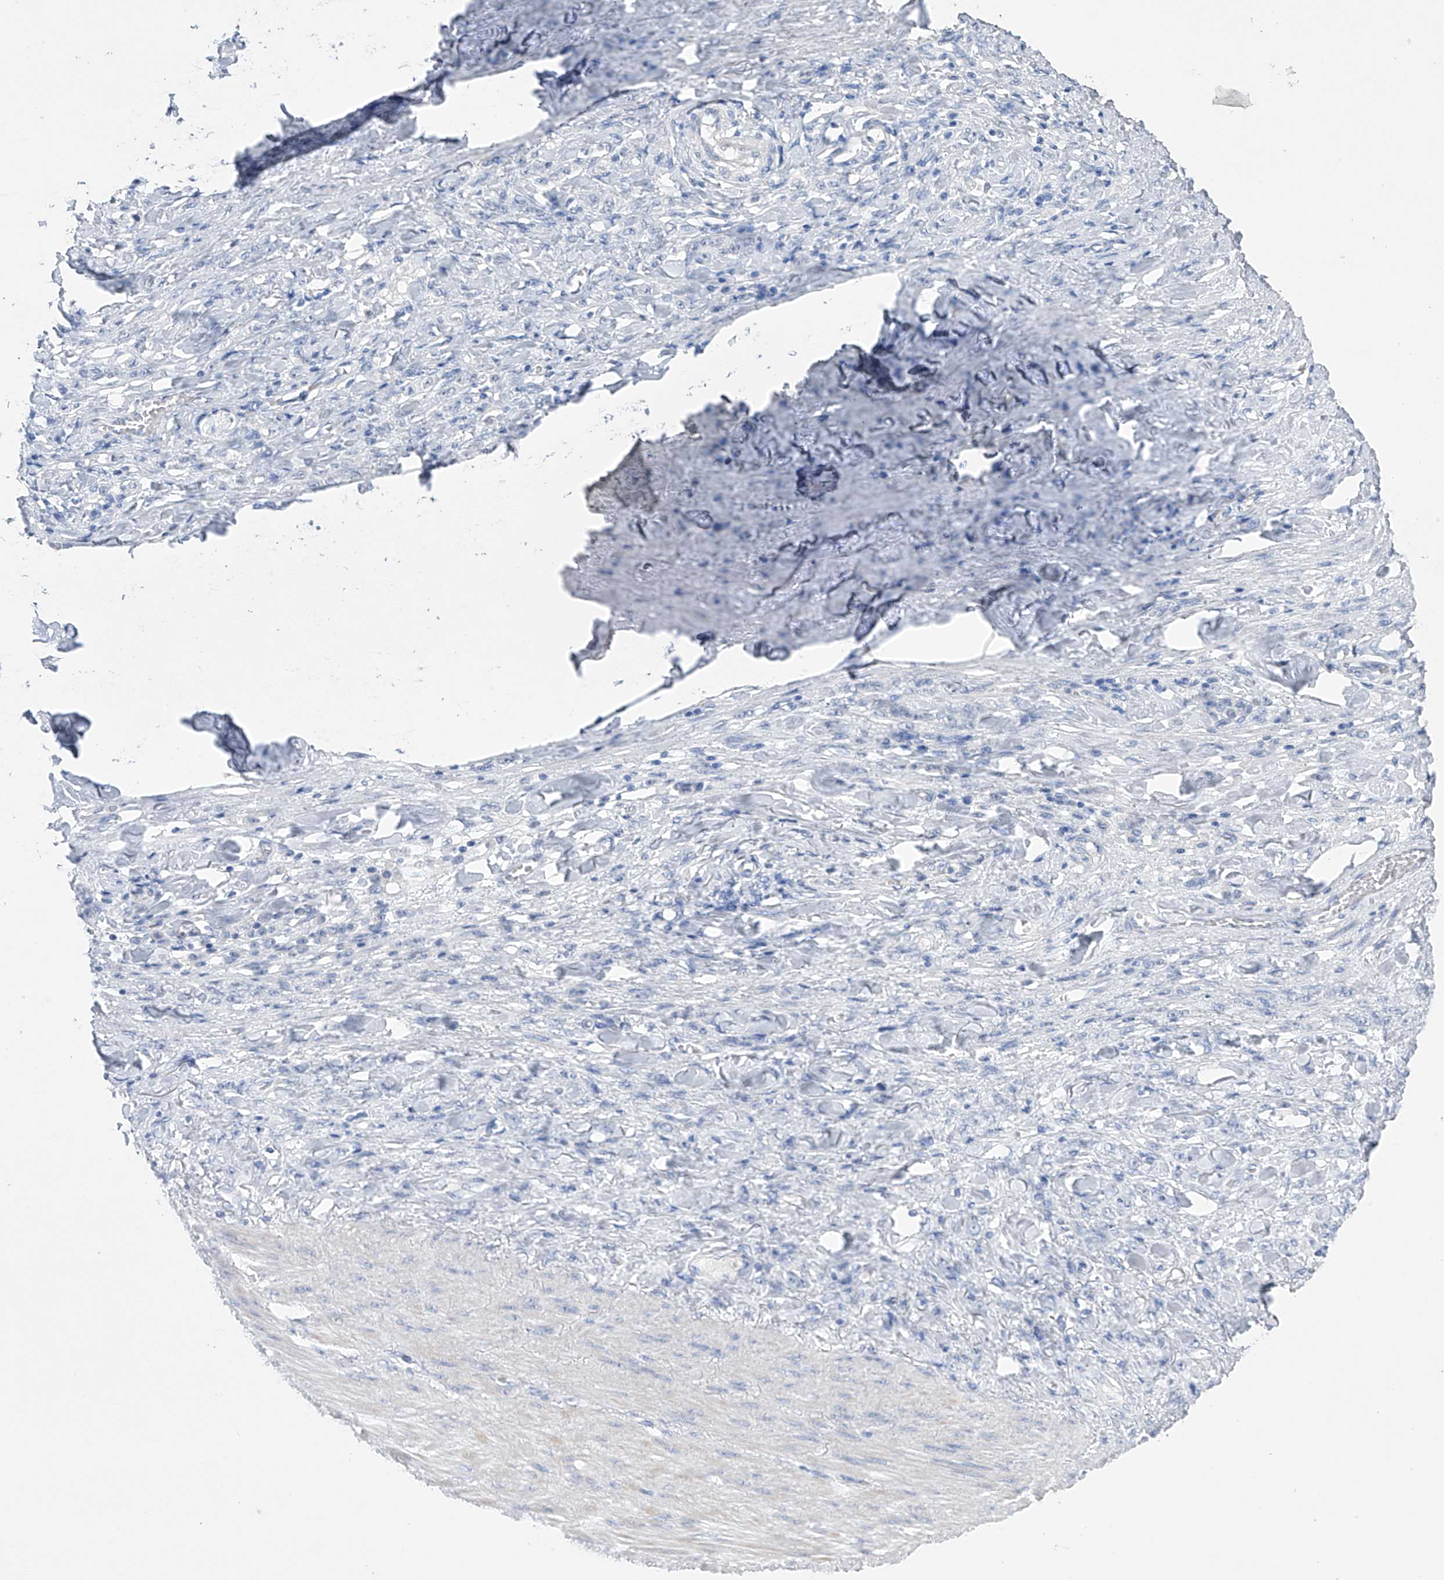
{"staining": {"intensity": "negative", "quantity": "none", "location": "none"}, "tissue": "stomach cancer", "cell_type": "Tumor cells", "image_type": "cancer", "snomed": [{"axis": "morphology", "description": "Normal tissue, NOS"}, {"axis": "morphology", "description": "Adenocarcinoma, NOS"}, {"axis": "topography", "description": "Stomach"}], "caption": "This is an immunohistochemistry (IHC) image of adenocarcinoma (stomach). There is no positivity in tumor cells.", "gene": "ADRA1A", "patient": {"sex": "male", "age": 82}}